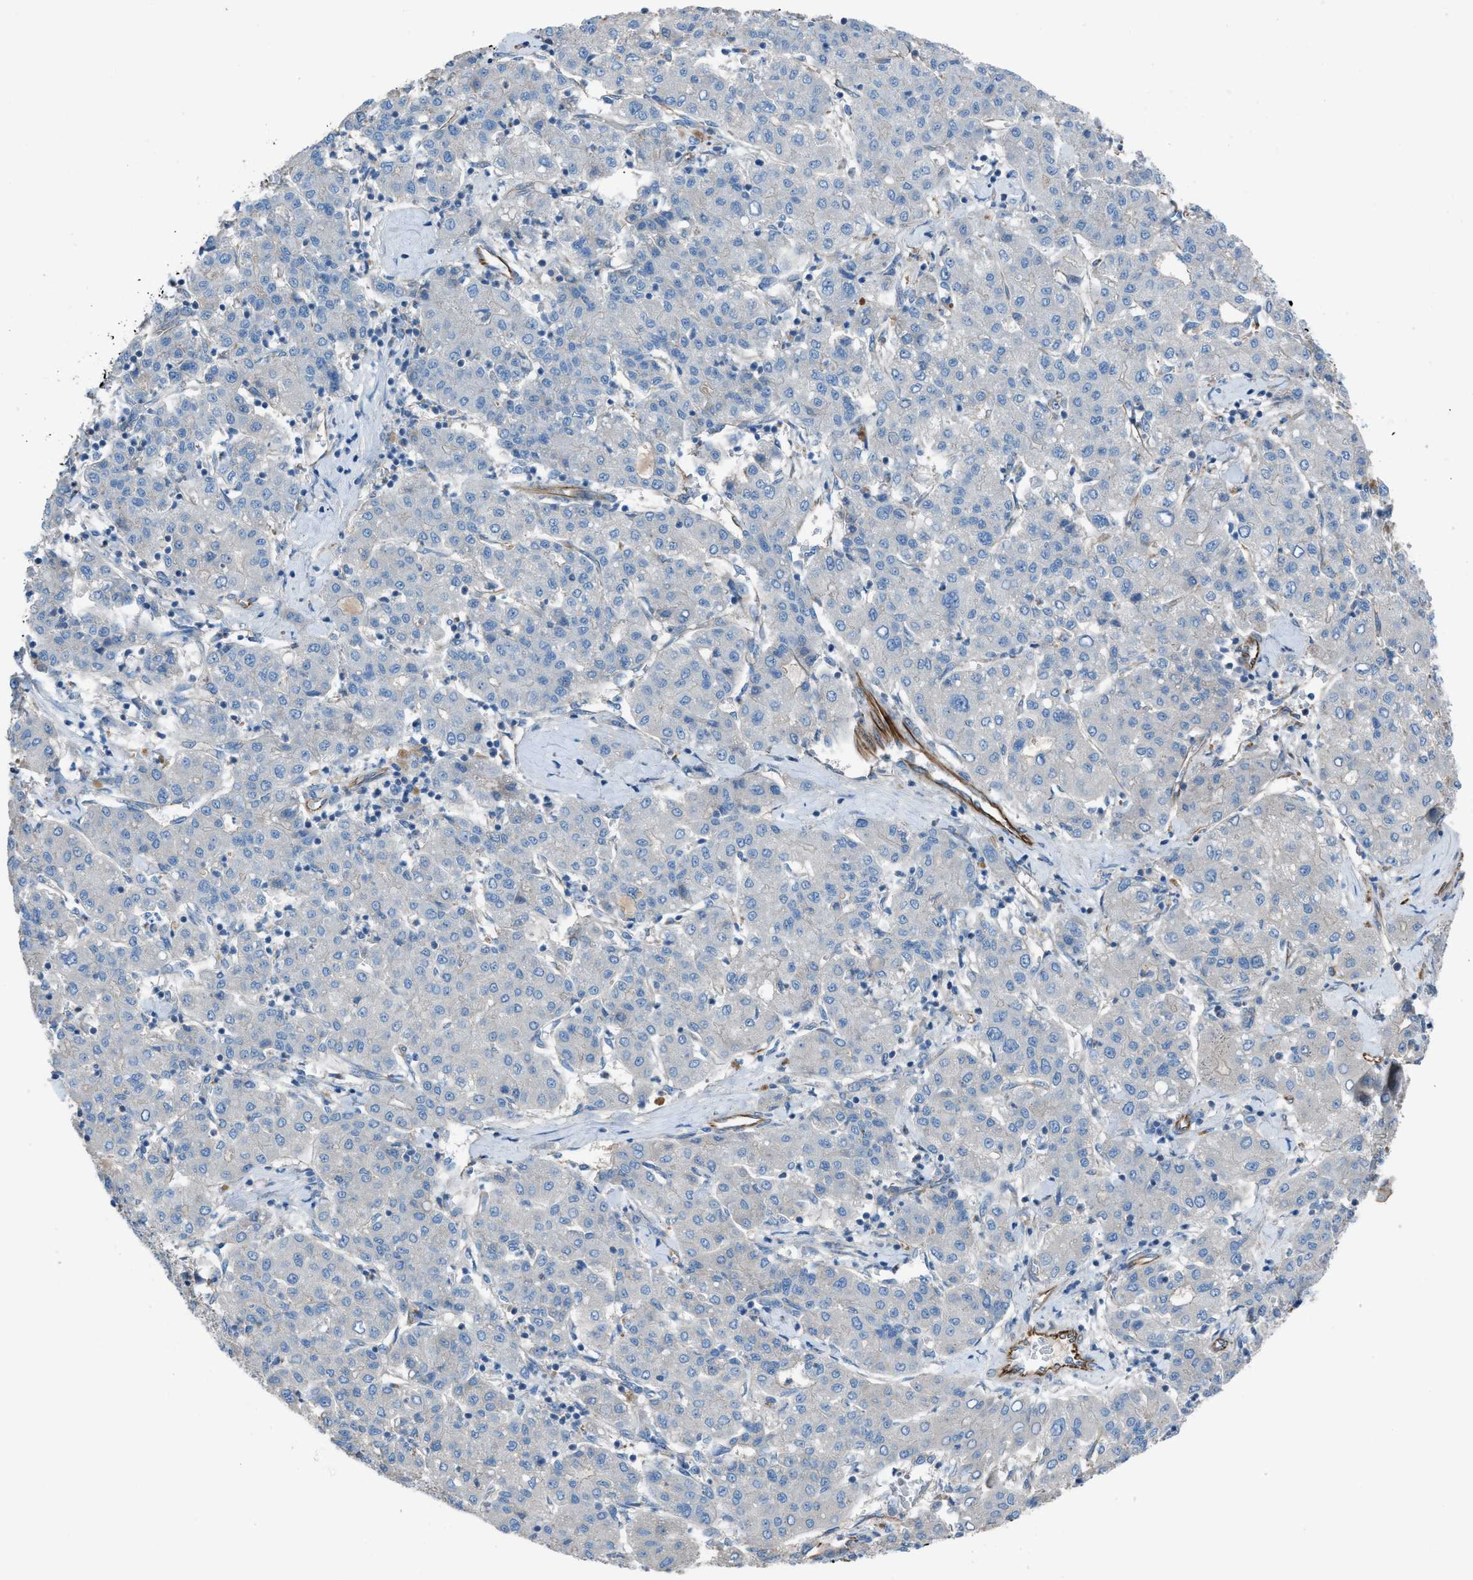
{"staining": {"intensity": "negative", "quantity": "none", "location": "none"}, "tissue": "liver cancer", "cell_type": "Tumor cells", "image_type": "cancer", "snomed": [{"axis": "morphology", "description": "Carcinoma, Hepatocellular, NOS"}, {"axis": "topography", "description": "Liver"}], "caption": "An immunohistochemistry micrograph of liver hepatocellular carcinoma is shown. There is no staining in tumor cells of liver hepatocellular carcinoma.", "gene": "CABP7", "patient": {"sex": "male", "age": 65}}